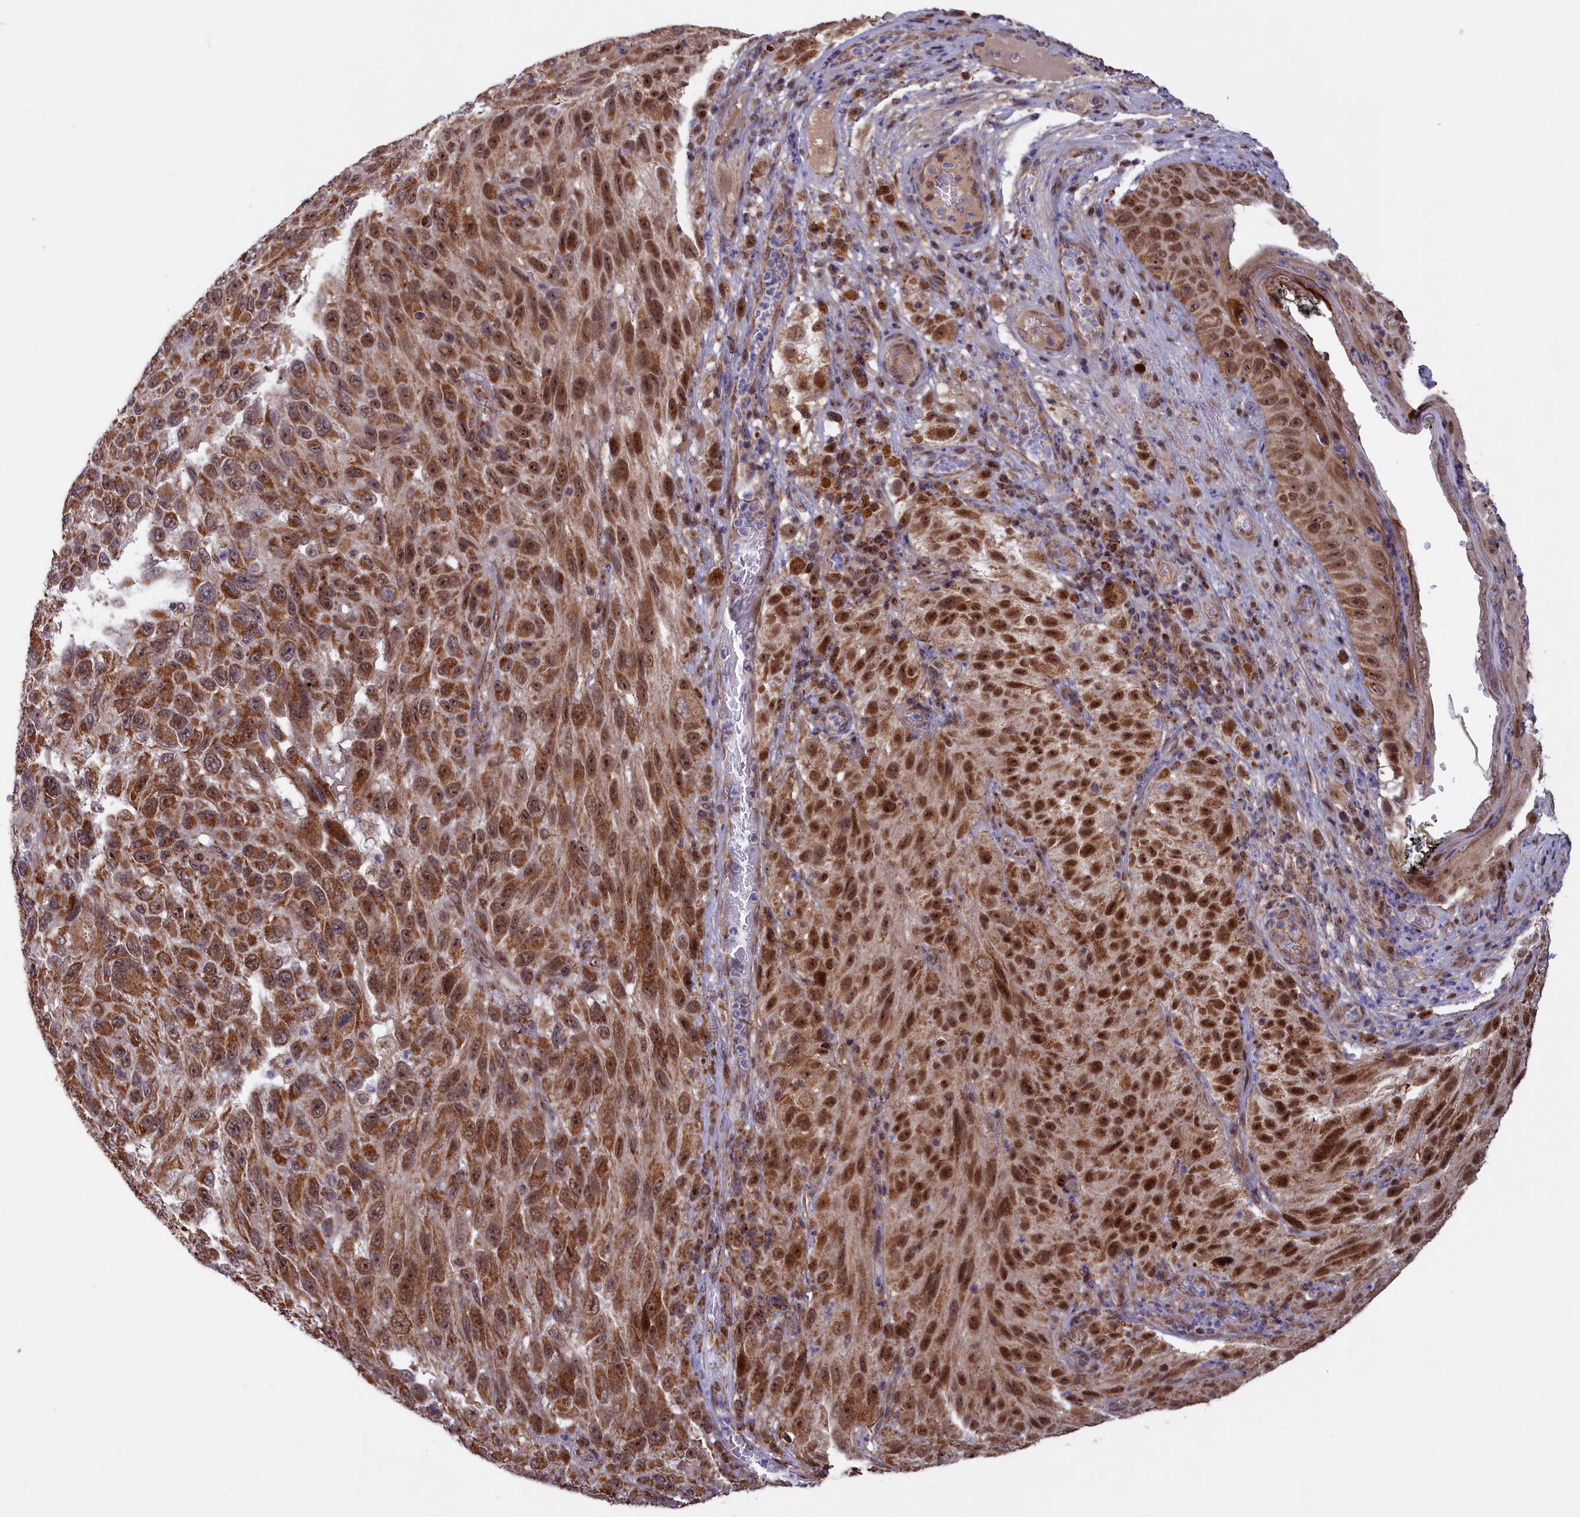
{"staining": {"intensity": "strong", "quantity": ">75%", "location": "cytoplasmic/membranous"}, "tissue": "melanoma", "cell_type": "Tumor cells", "image_type": "cancer", "snomed": [{"axis": "morphology", "description": "Malignant melanoma, NOS"}, {"axis": "topography", "description": "Skin"}], "caption": "Approximately >75% of tumor cells in melanoma demonstrate strong cytoplasmic/membranous protein positivity as visualized by brown immunohistochemical staining.", "gene": "DUS3L", "patient": {"sex": "female", "age": 96}}